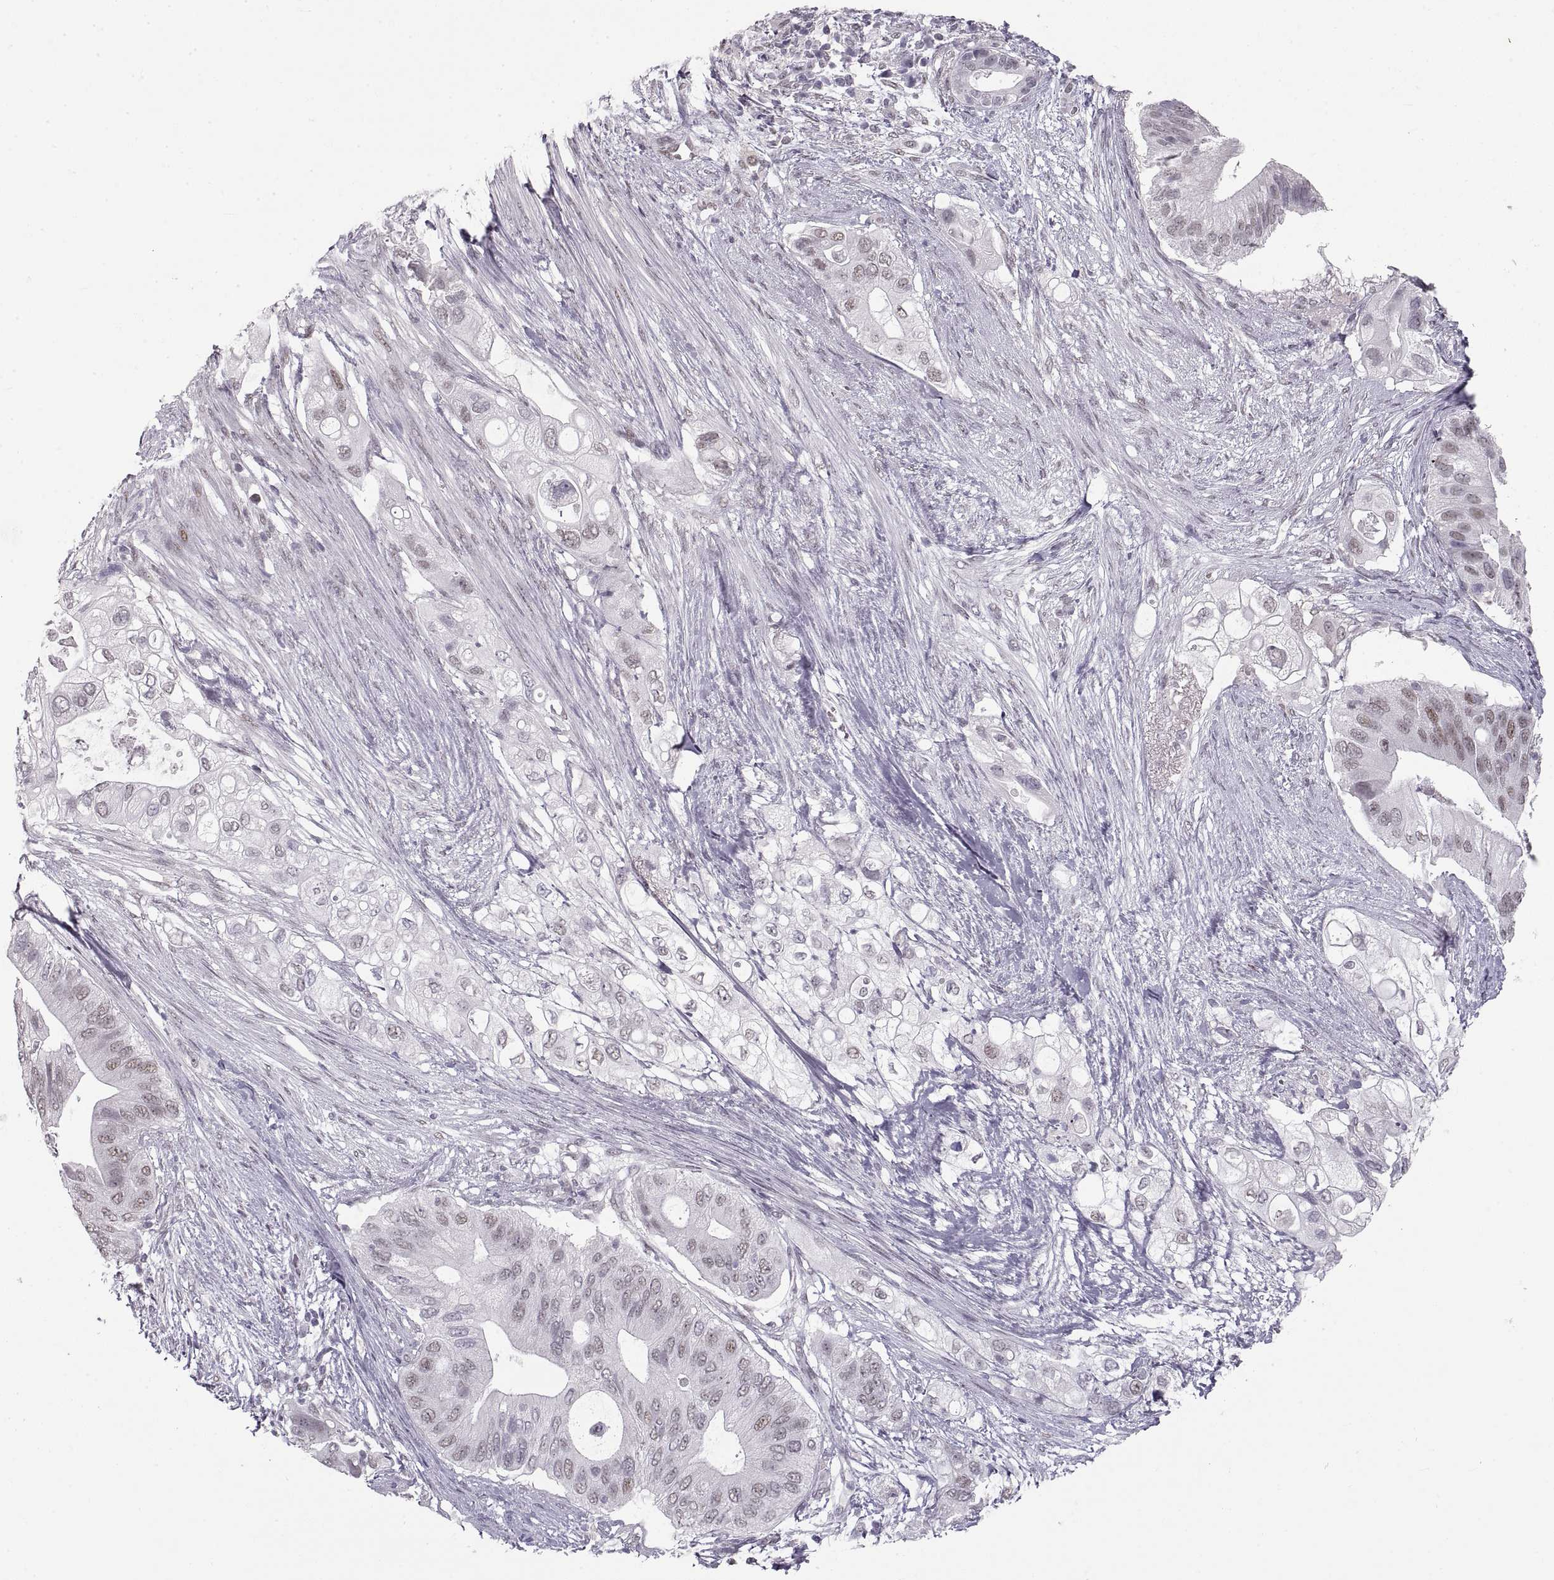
{"staining": {"intensity": "negative", "quantity": "none", "location": "none"}, "tissue": "pancreatic cancer", "cell_type": "Tumor cells", "image_type": "cancer", "snomed": [{"axis": "morphology", "description": "Adenocarcinoma, NOS"}, {"axis": "topography", "description": "Pancreas"}], "caption": "There is no significant positivity in tumor cells of adenocarcinoma (pancreatic).", "gene": "NANOS3", "patient": {"sex": "female", "age": 72}}